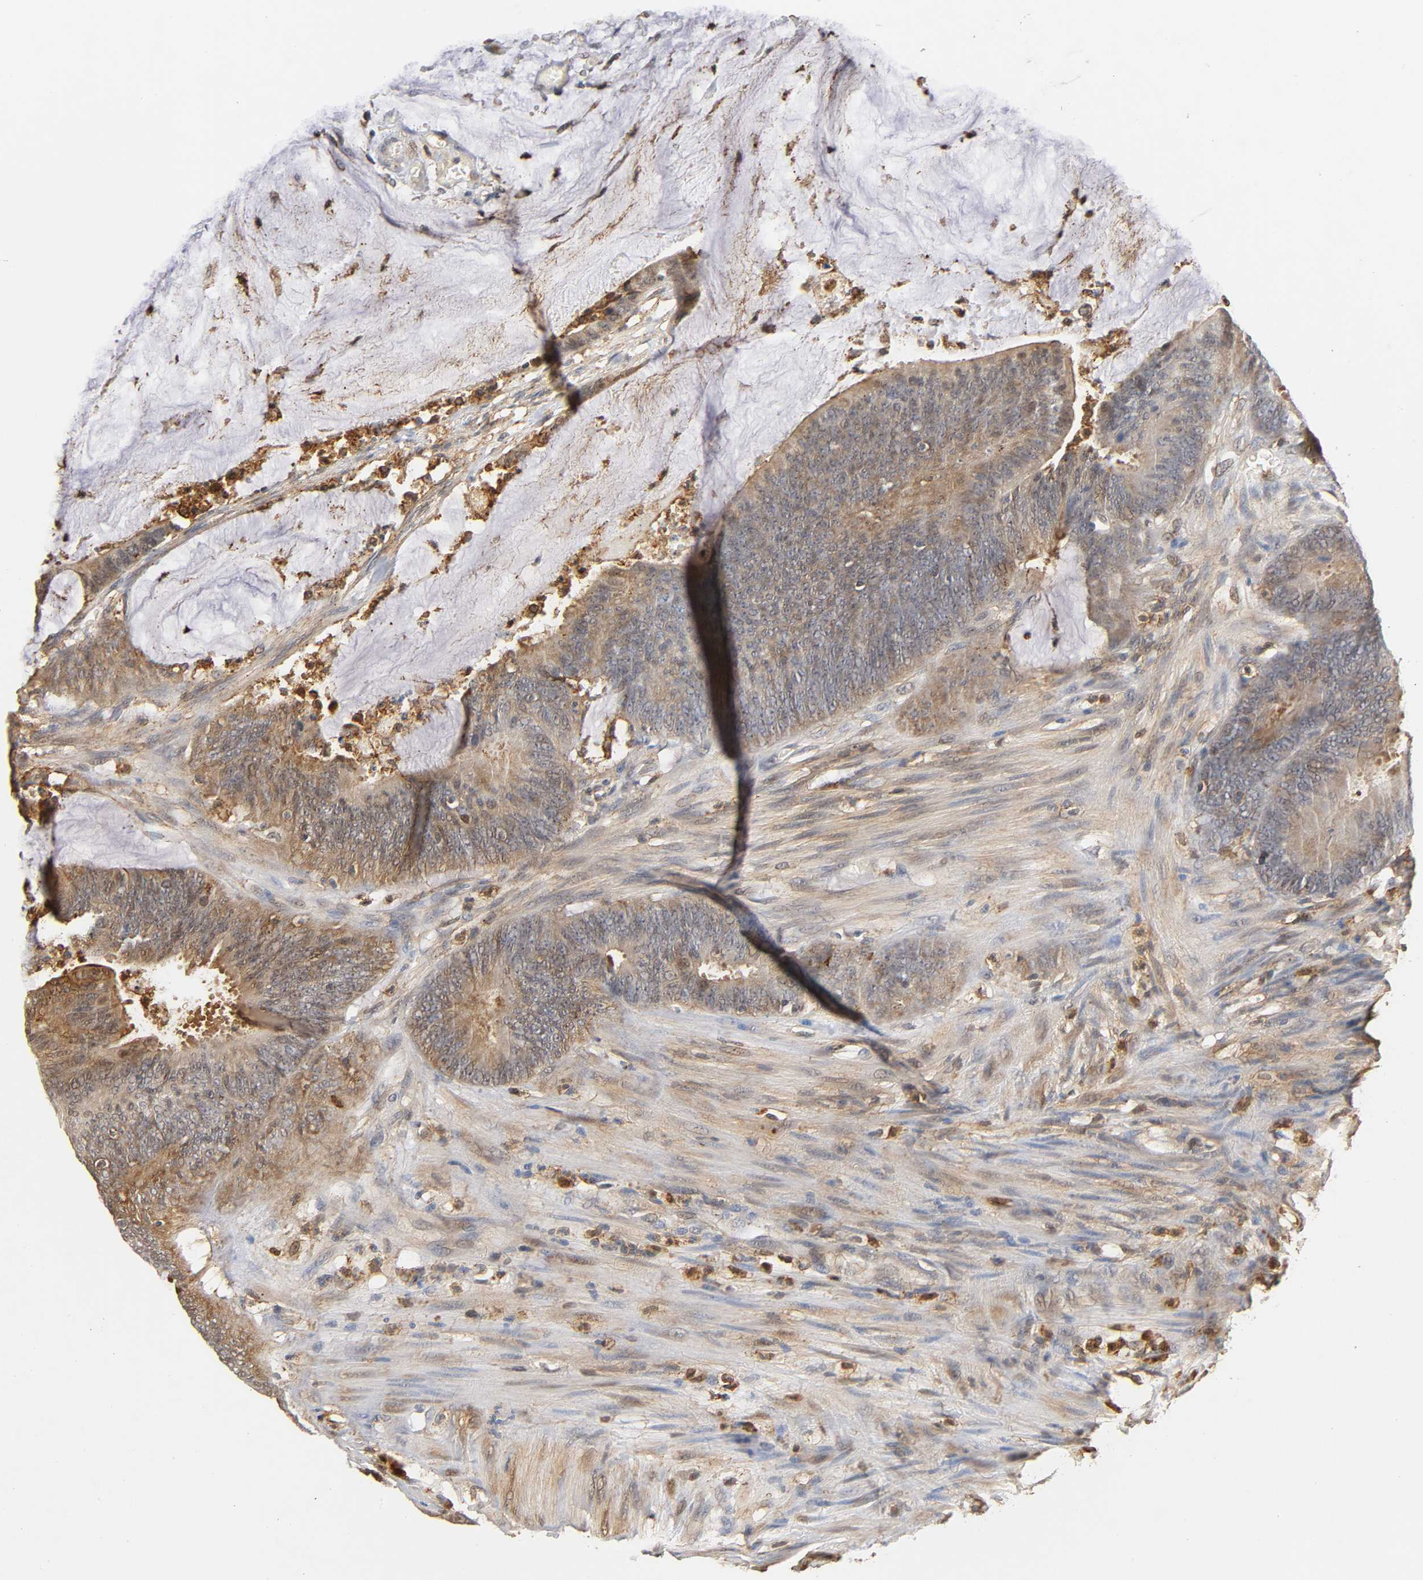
{"staining": {"intensity": "weak", "quantity": ">75%", "location": "cytoplasmic/membranous"}, "tissue": "colorectal cancer", "cell_type": "Tumor cells", "image_type": "cancer", "snomed": [{"axis": "morphology", "description": "Adenocarcinoma, NOS"}, {"axis": "topography", "description": "Rectum"}], "caption": "Protein expression analysis of human adenocarcinoma (colorectal) reveals weak cytoplasmic/membranous staining in about >75% of tumor cells. Nuclei are stained in blue.", "gene": "ANXA11", "patient": {"sex": "female", "age": 66}}